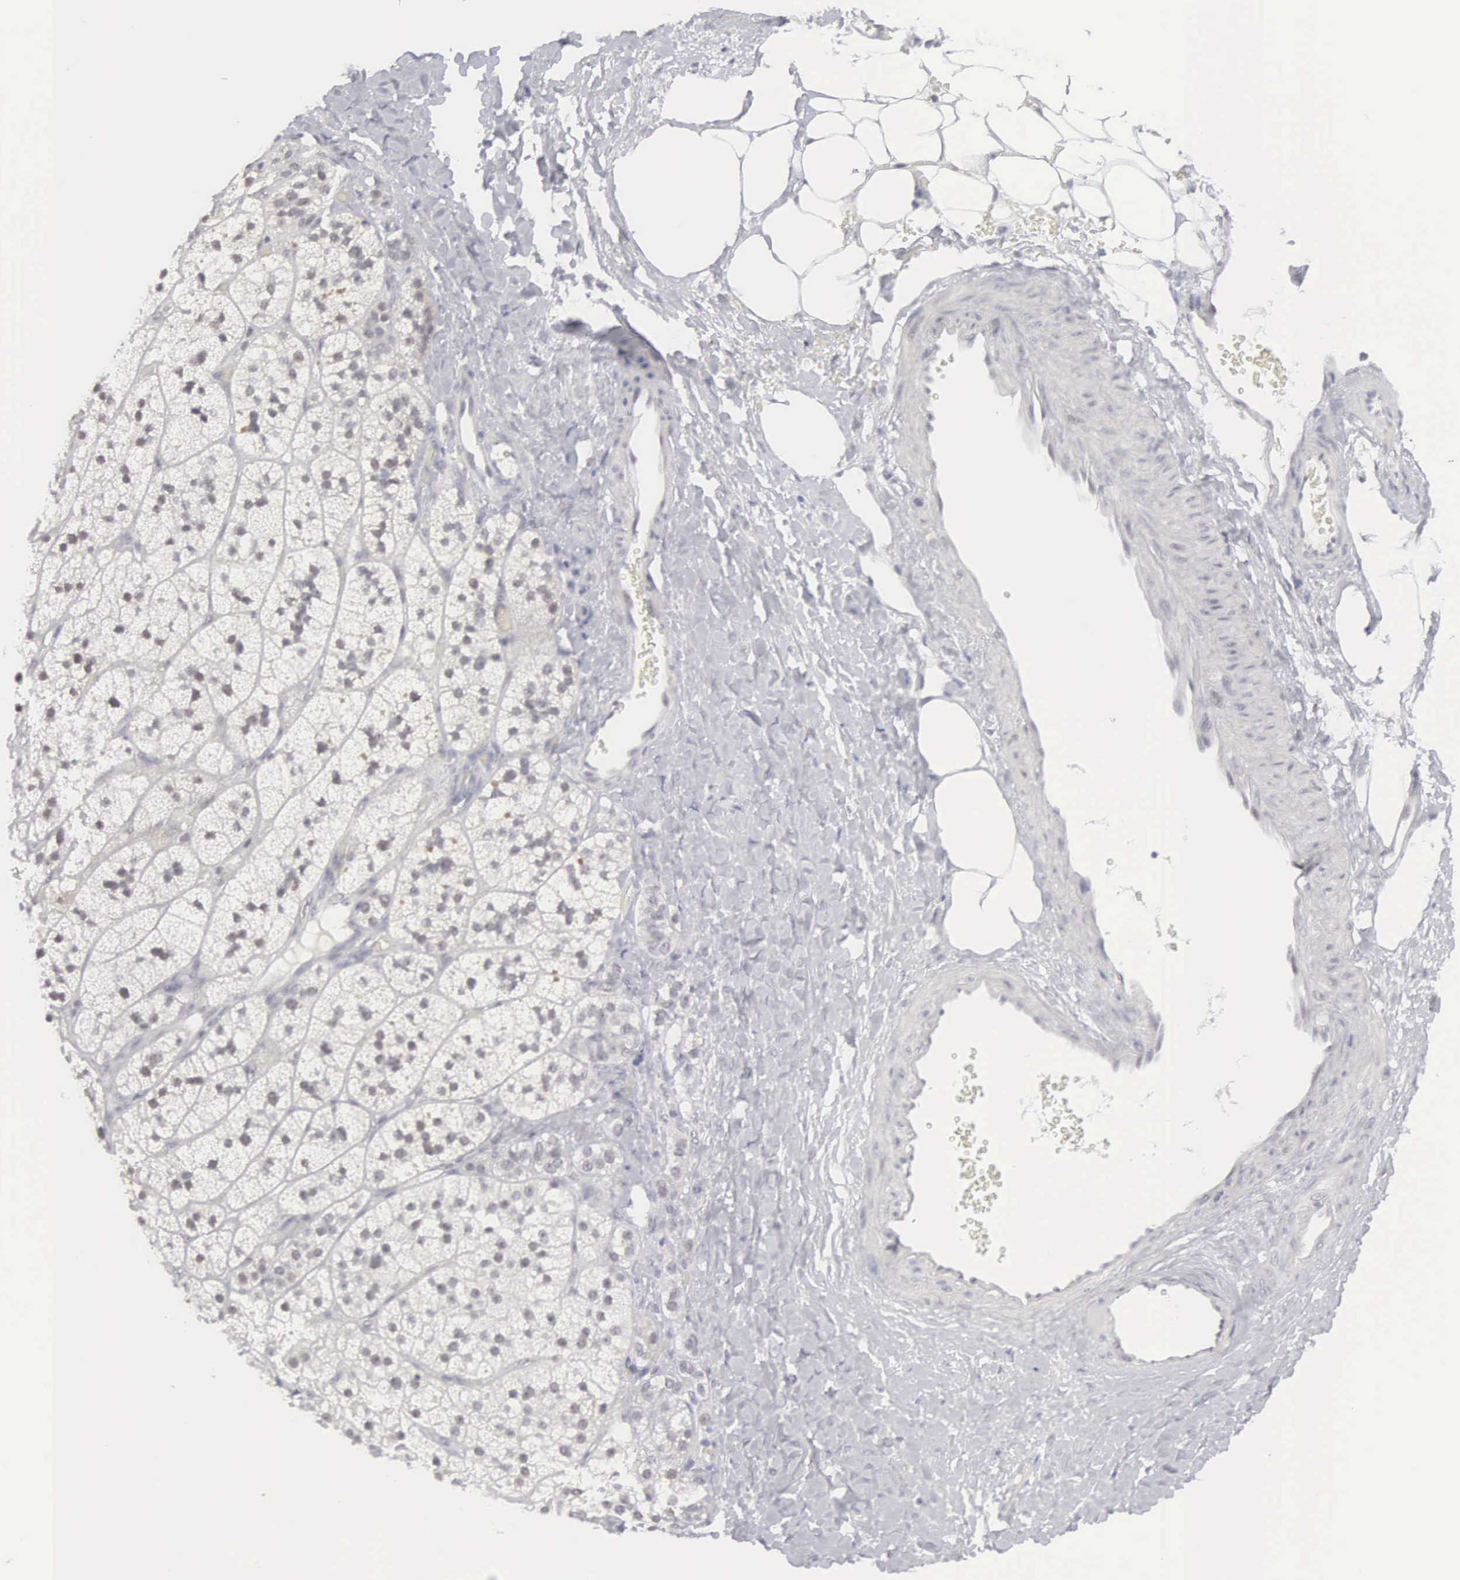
{"staining": {"intensity": "weak", "quantity": "25%-75%", "location": "nuclear"}, "tissue": "adrenal gland", "cell_type": "Glandular cells", "image_type": "normal", "snomed": [{"axis": "morphology", "description": "Normal tissue, NOS"}, {"axis": "topography", "description": "Adrenal gland"}], "caption": "A histopathology image showing weak nuclear positivity in about 25%-75% of glandular cells in normal adrenal gland, as visualized by brown immunohistochemical staining.", "gene": "MNAT1", "patient": {"sex": "male", "age": 57}}